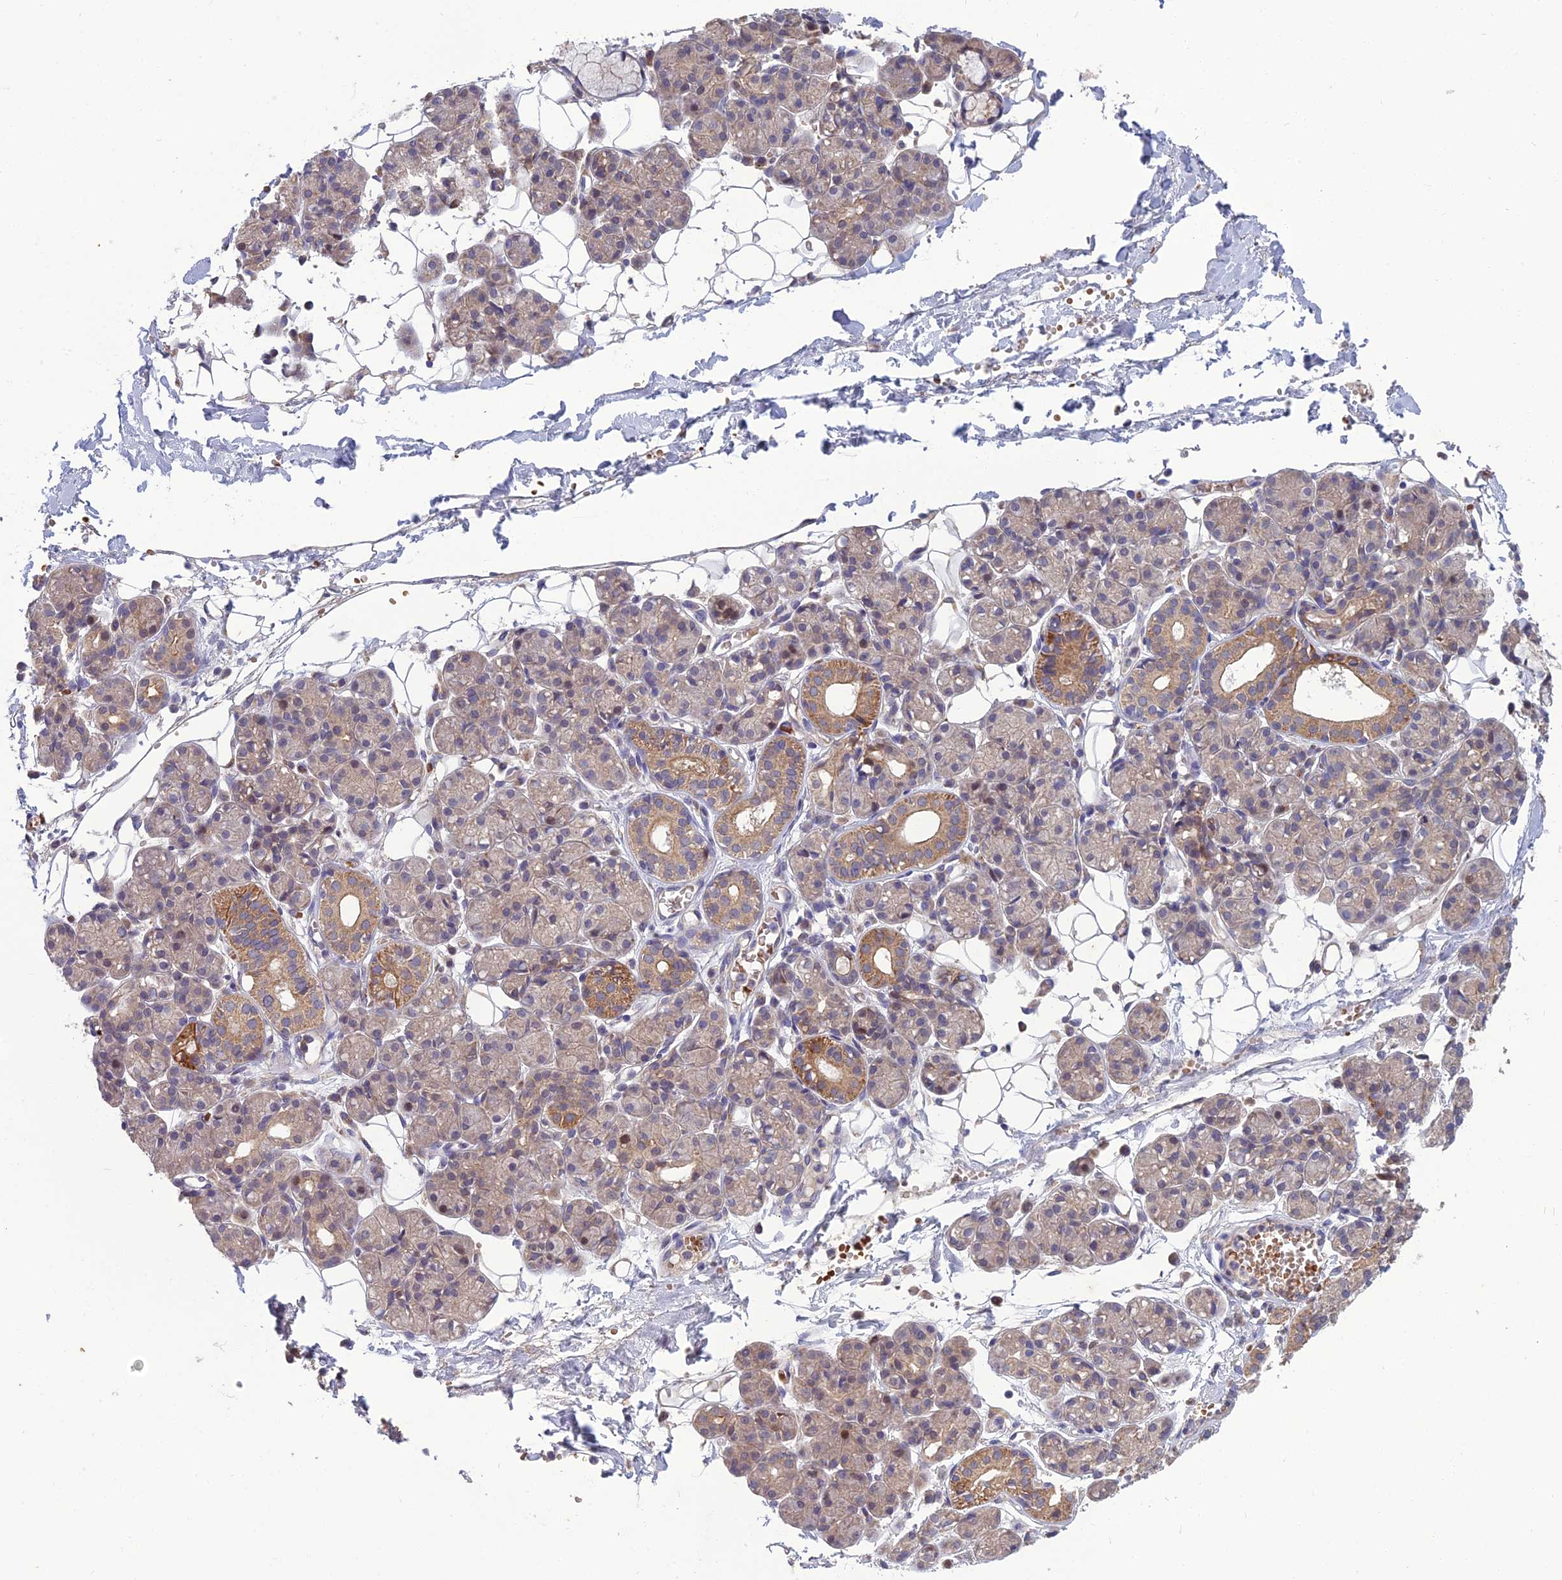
{"staining": {"intensity": "moderate", "quantity": "25%-75%", "location": "cytoplasmic/membranous,nuclear"}, "tissue": "salivary gland", "cell_type": "Glandular cells", "image_type": "normal", "snomed": [{"axis": "morphology", "description": "Normal tissue, NOS"}, {"axis": "topography", "description": "Salivary gland"}], "caption": "Human salivary gland stained with a brown dye displays moderate cytoplasmic/membranous,nuclear positive expression in approximately 25%-75% of glandular cells.", "gene": "GIPC1", "patient": {"sex": "male", "age": 63}}